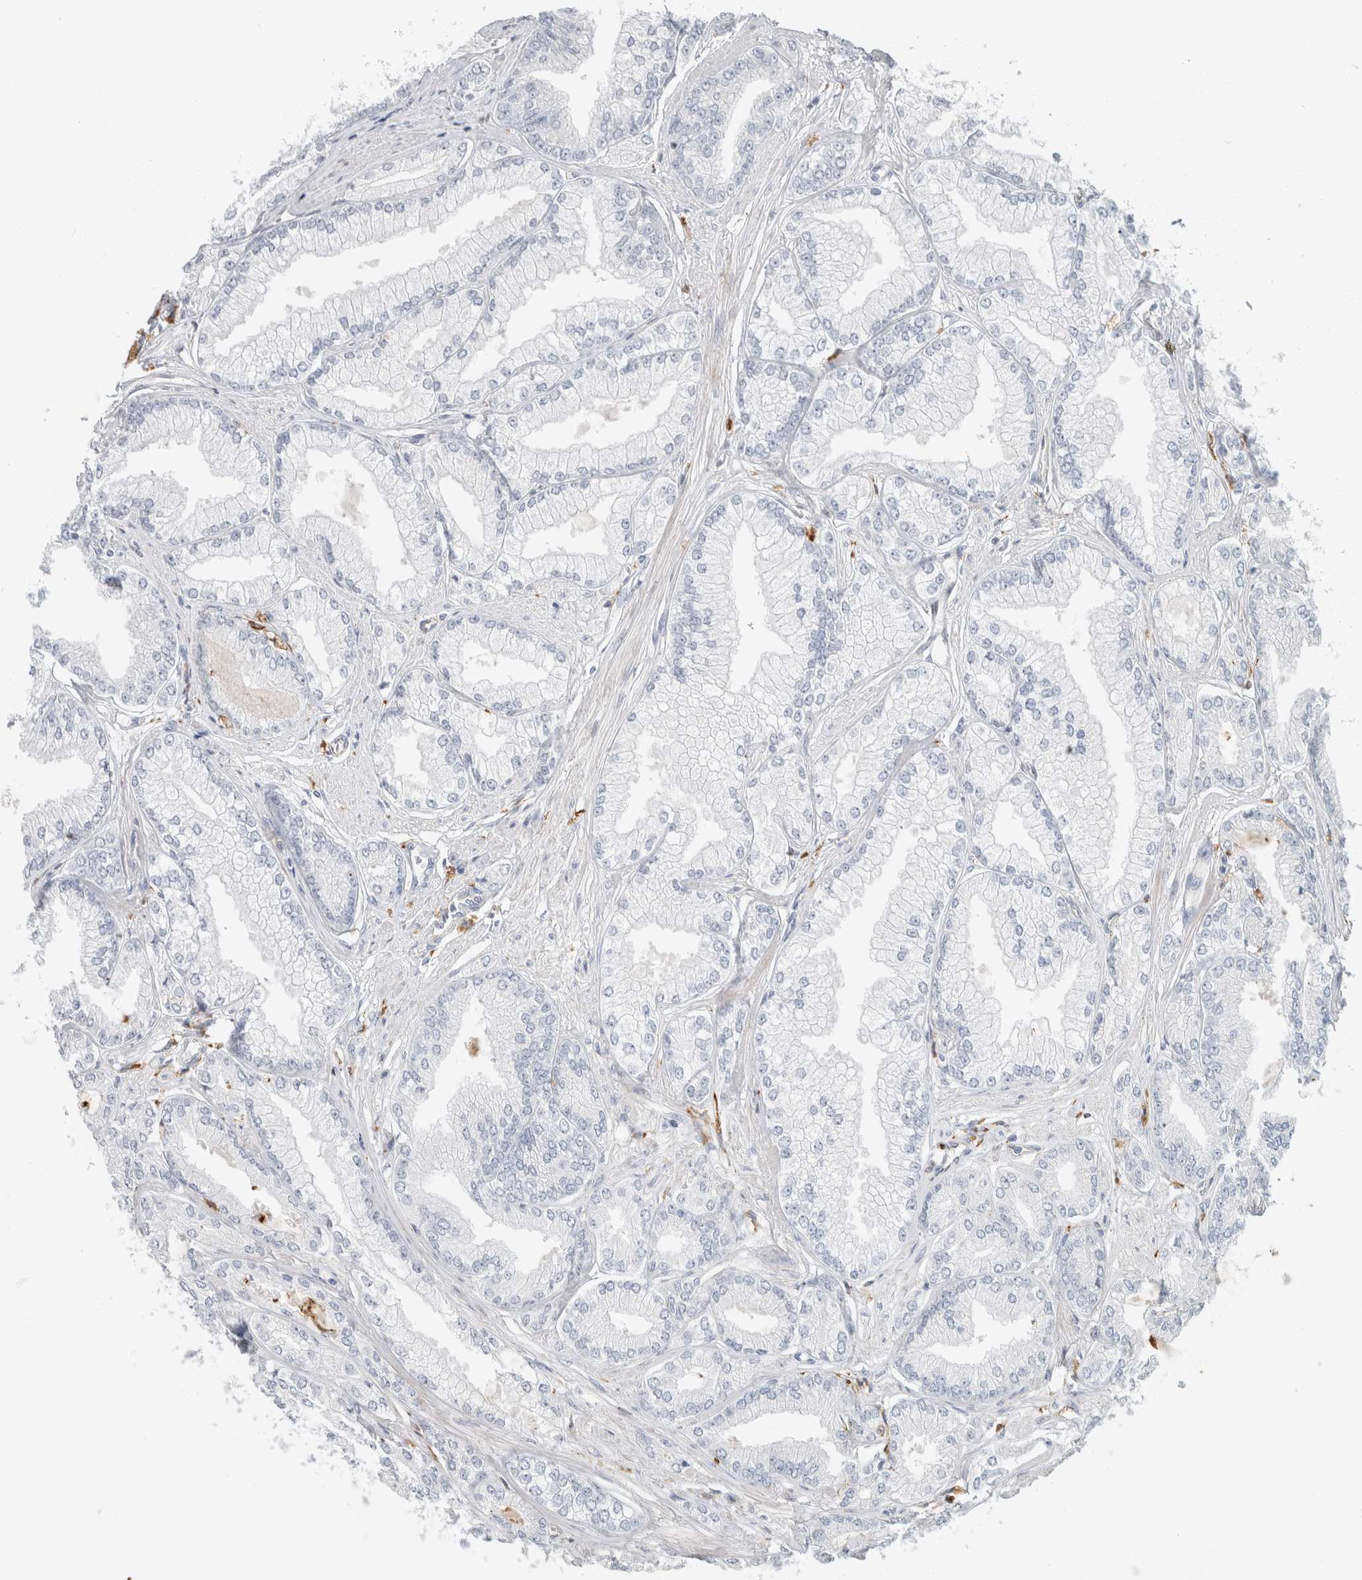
{"staining": {"intensity": "negative", "quantity": "none", "location": "none"}, "tissue": "prostate cancer", "cell_type": "Tumor cells", "image_type": "cancer", "snomed": [{"axis": "morphology", "description": "Adenocarcinoma, Low grade"}, {"axis": "topography", "description": "Prostate"}], "caption": "Protein analysis of prostate cancer (low-grade adenocarcinoma) exhibits no significant expression in tumor cells.", "gene": "LY86", "patient": {"sex": "male", "age": 52}}